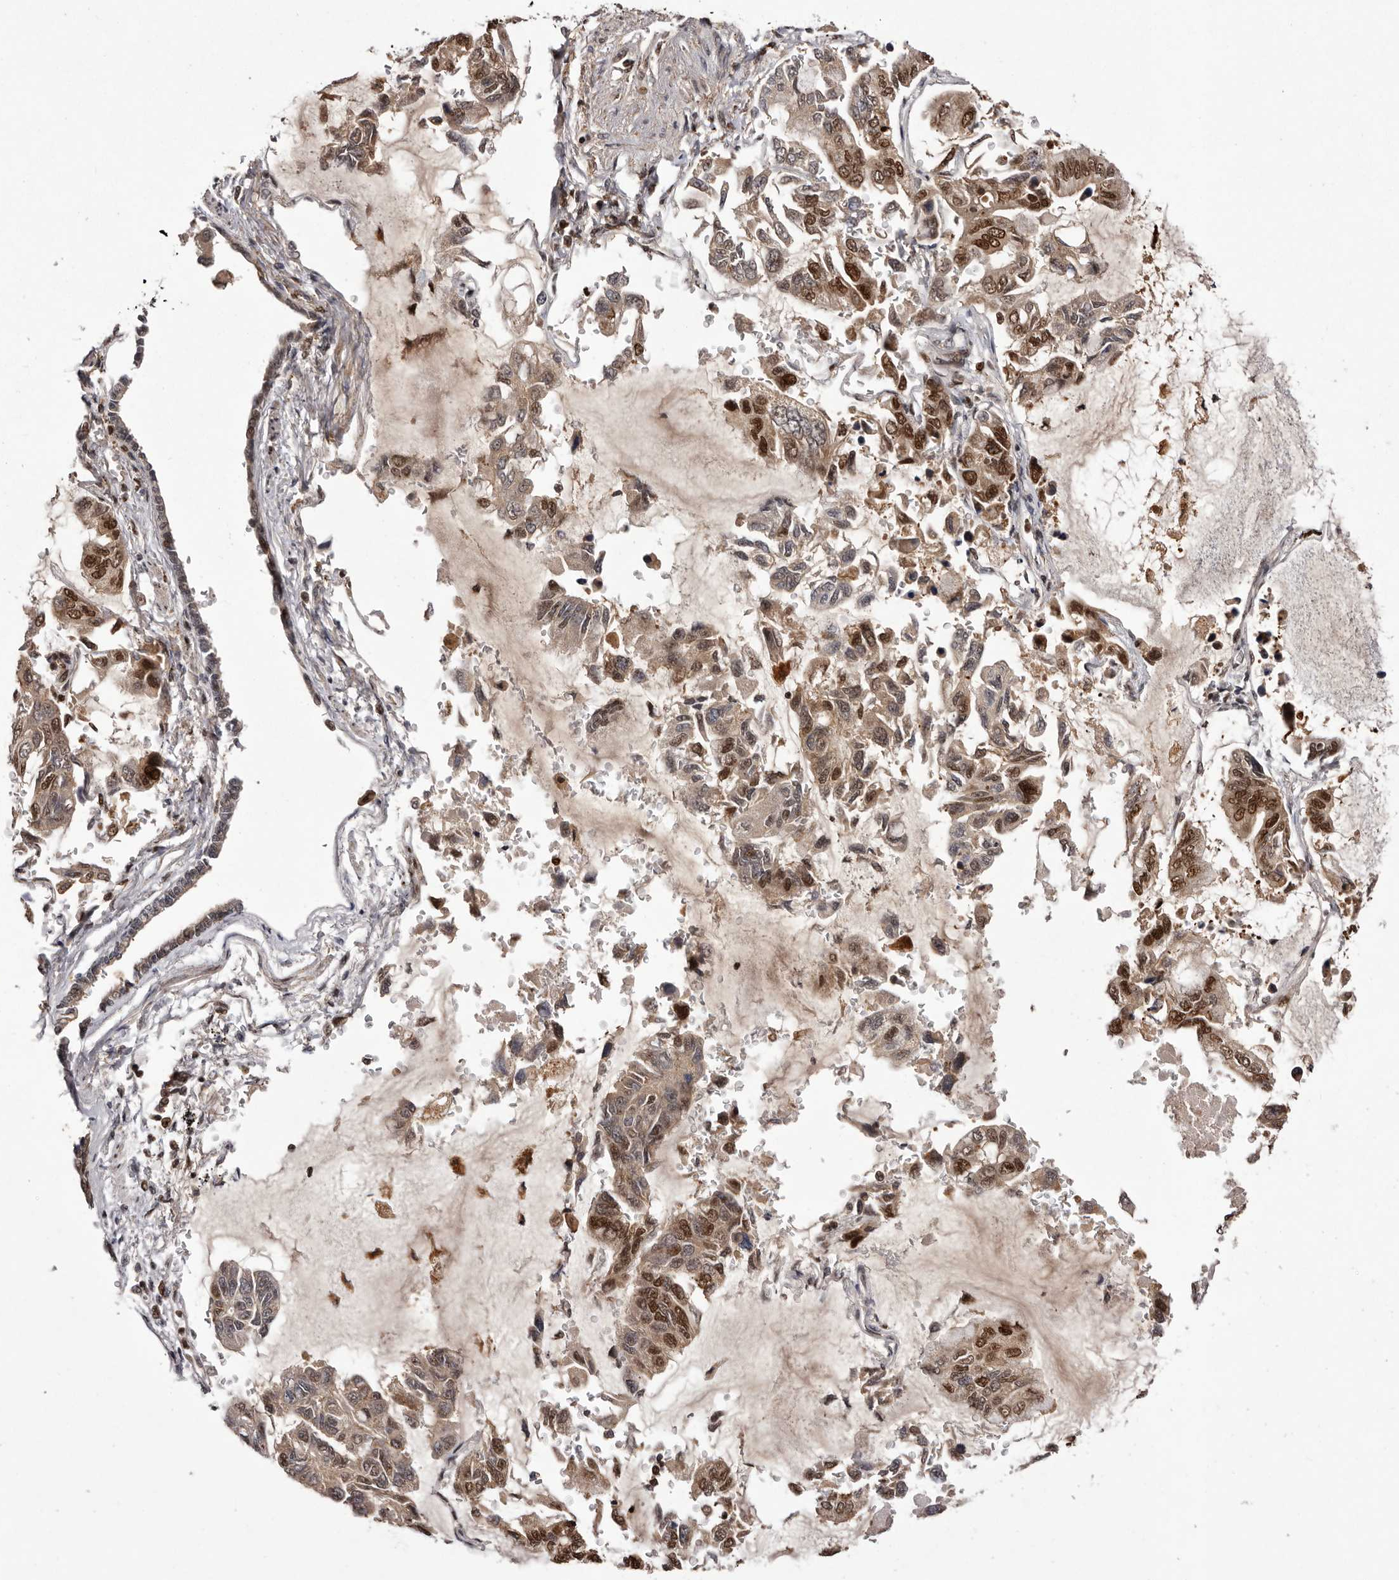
{"staining": {"intensity": "strong", "quantity": "25%-75%", "location": "cytoplasmic/membranous,nuclear"}, "tissue": "lung cancer", "cell_type": "Tumor cells", "image_type": "cancer", "snomed": [{"axis": "morphology", "description": "Adenocarcinoma, NOS"}, {"axis": "topography", "description": "Lung"}], "caption": "Lung cancer stained for a protein (brown) displays strong cytoplasmic/membranous and nuclear positive staining in about 25%-75% of tumor cells.", "gene": "FBXO5", "patient": {"sex": "male", "age": 64}}